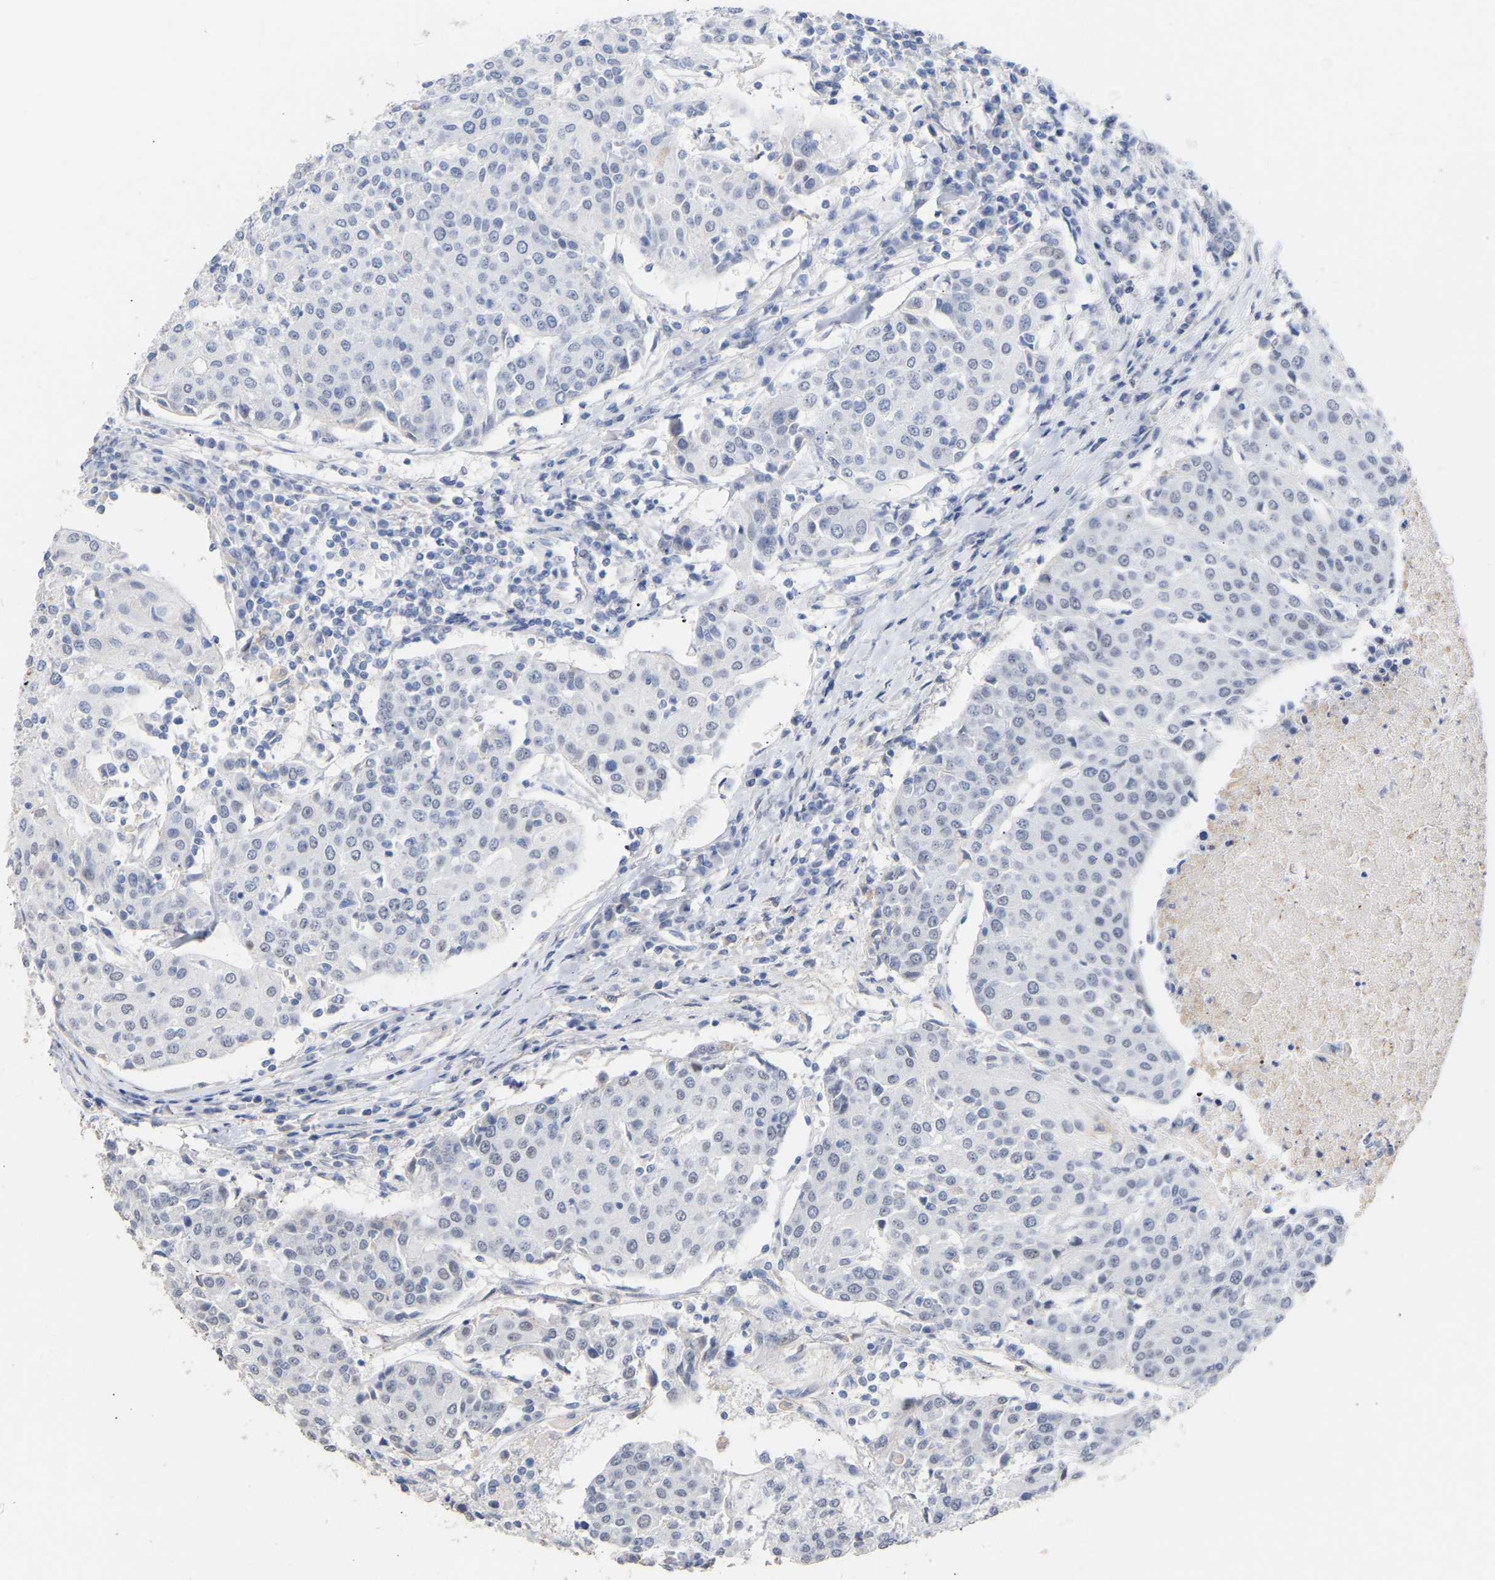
{"staining": {"intensity": "negative", "quantity": "none", "location": "none"}, "tissue": "urothelial cancer", "cell_type": "Tumor cells", "image_type": "cancer", "snomed": [{"axis": "morphology", "description": "Urothelial carcinoma, High grade"}, {"axis": "topography", "description": "Urinary bladder"}], "caption": "Tumor cells are negative for protein expression in human urothelial cancer. The staining was performed using DAB to visualize the protein expression in brown, while the nuclei were stained in blue with hematoxylin (Magnification: 20x).", "gene": "AMPH", "patient": {"sex": "female", "age": 85}}